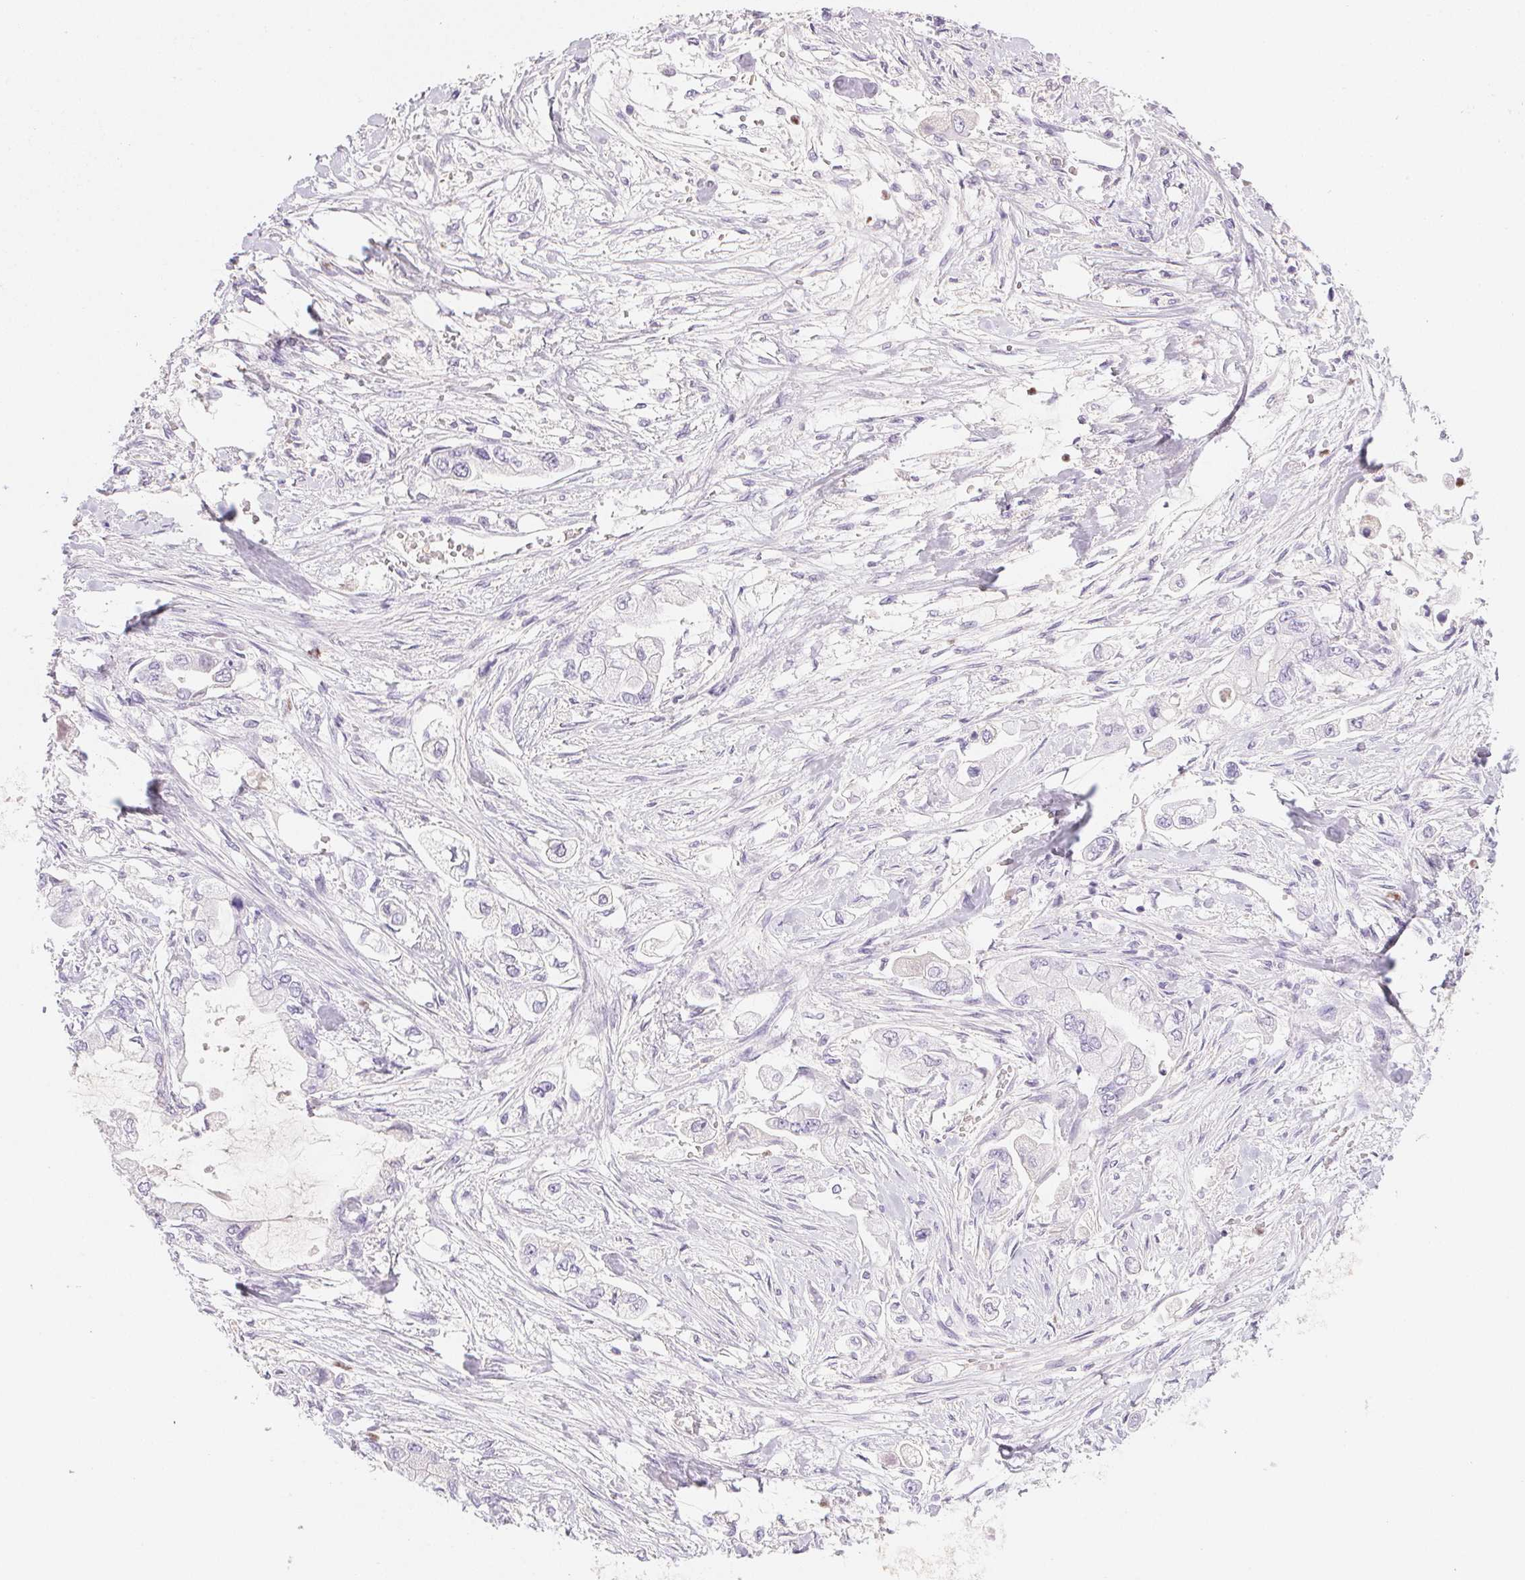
{"staining": {"intensity": "negative", "quantity": "none", "location": "none"}, "tissue": "stomach cancer", "cell_type": "Tumor cells", "image_type": "cancer", "snomed": [{"axis": "morphology", "description": "Adenocarcinoma, NOS"}, {"axis": "topography", "description": "Stomach"}], "caption": "IHC histopathology image of neoplastic tissue: human adenocarcinoma (stomach) stained with DAB exhibits no significant protein positivity in tumor cells.", "gene": "PADI4", "patient": {"sex": "male", "age": 62}}